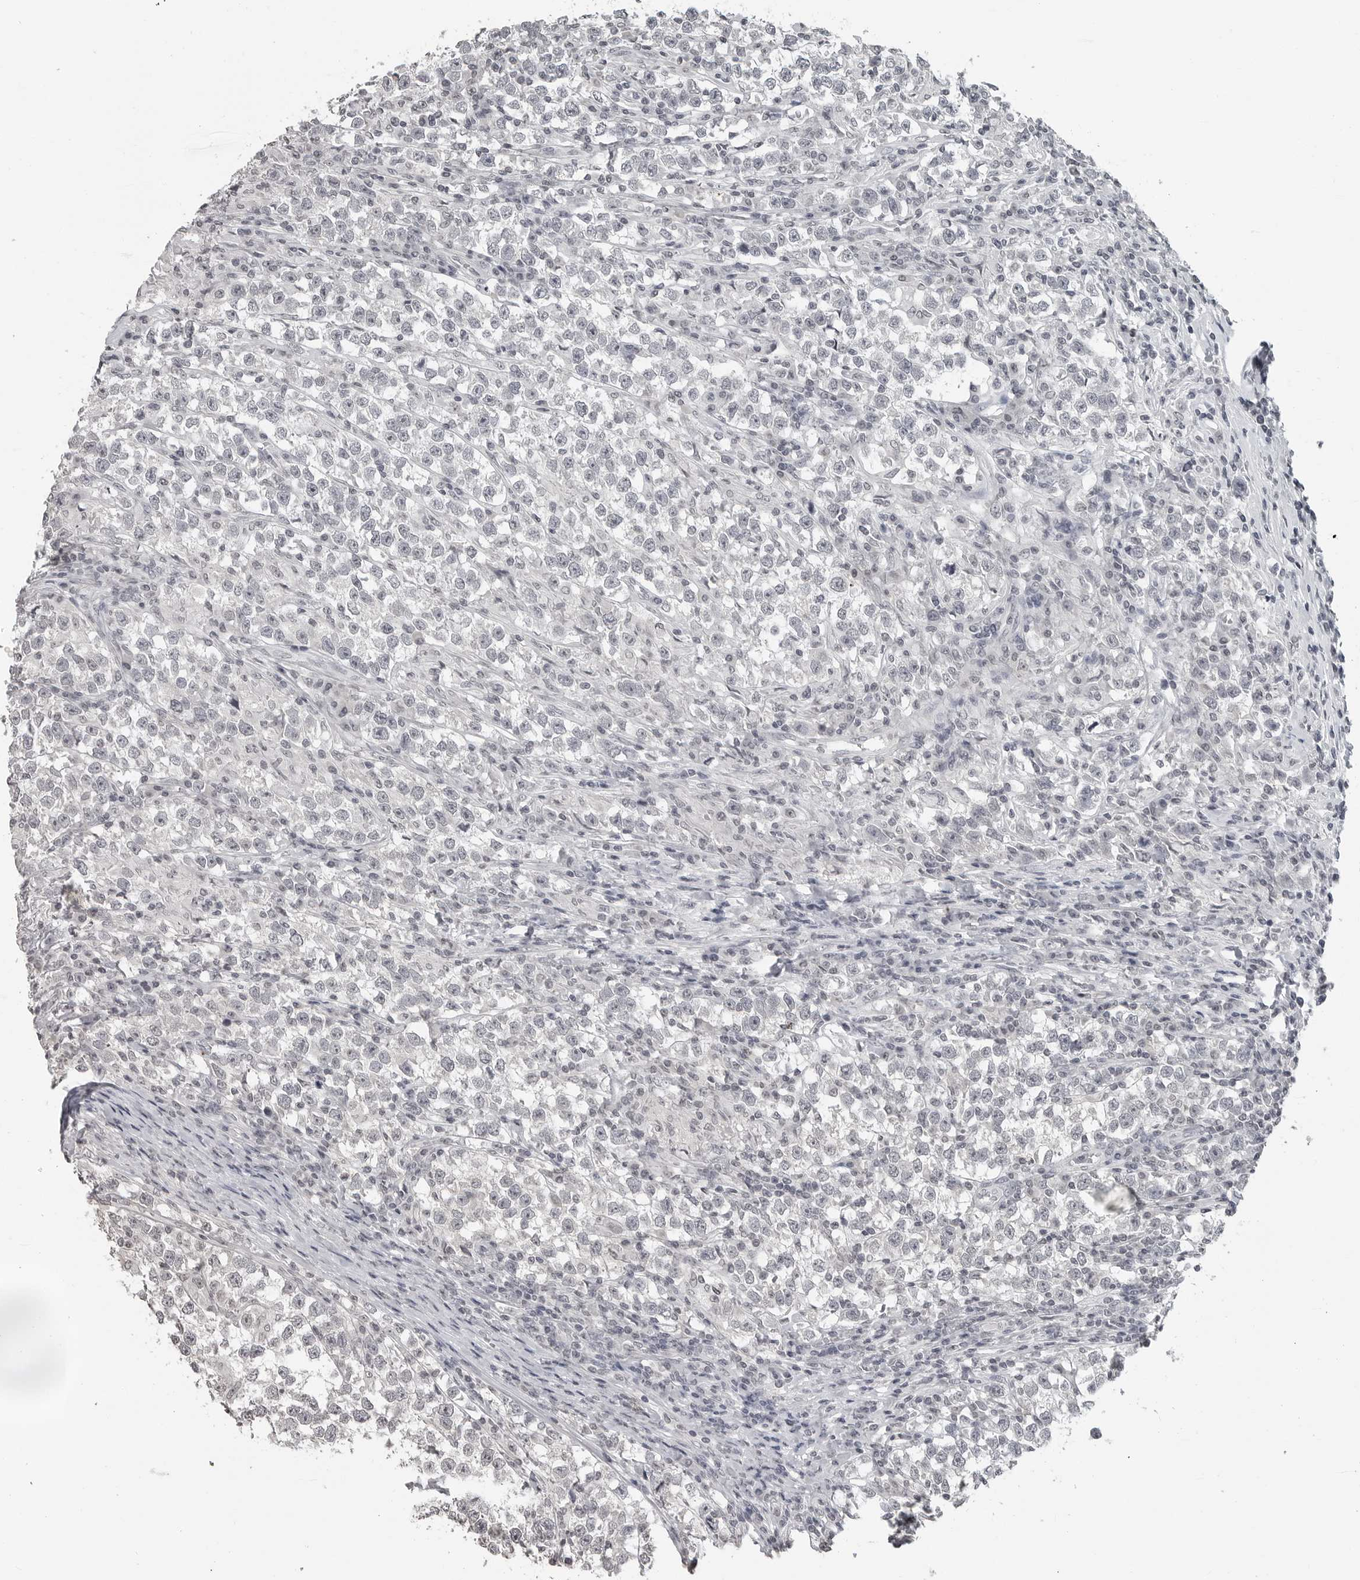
{"staining": {"intensity": "negative", "quantity": "none", "location": "none"}, "tissue": "testis cancer", "cell_type": "Tumor cells", "image_type": "cancer", "snomed": [{"axis": "morphology", "description": "Normal tissue, NOS"}, {"axis": "morphology", "description": "Seminoma, NOS"}, {"axis": "topography", "description": "Testis"}], "caption": "An immunohistochemistry photomicrograph of testis seminoma is shown. There is no staining in tumor cells of testis seminoma.", "gene": "DDX54", "patient": {"sex": "male", "age": 43}}